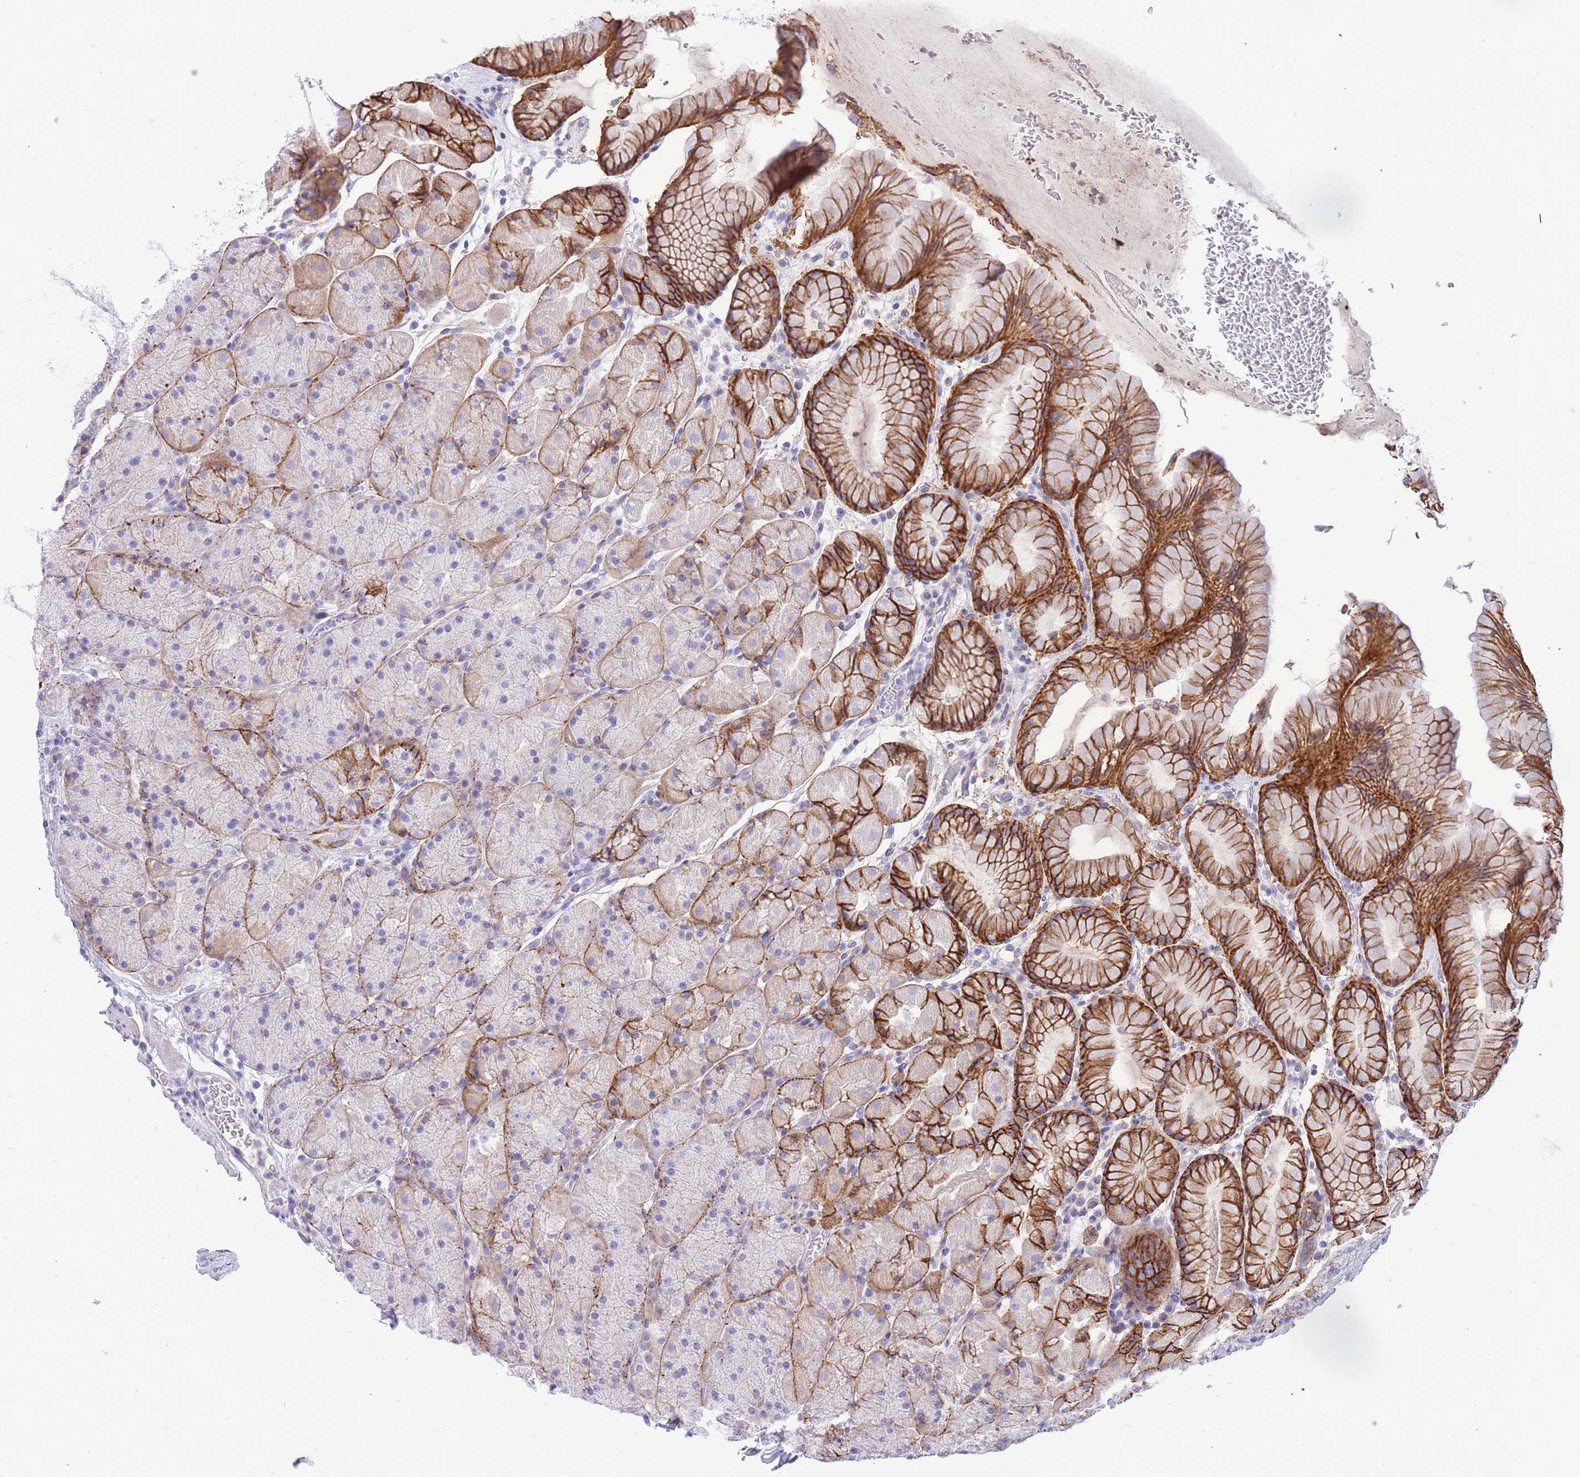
{"staining": {"intensity": "strong", "quantity": "25%-75%", "location": "cytoplasmic/membranous"}, "tissue": "stomach", "cell_type": "Glandular cells", "image_type": "normal", "snomed": [{"axis": "morphology", "description": "Normal tissue, NOS"}, {"axis": "topography", "description": "Stomach, upper"}, {"axis": "topography", "description": "Stomach, lower"}], "caption": "Unremarkable stomach shows strong cytoplasmic/membranous staining in approximately 25%-75% of glandular cells (DAB (3,3'-diaminobenzidine) IHC, brown staining for protein, blue staining for nuclei)..", "gene": "PRR23A", "patient": {"sex": "male", "age": 67}}